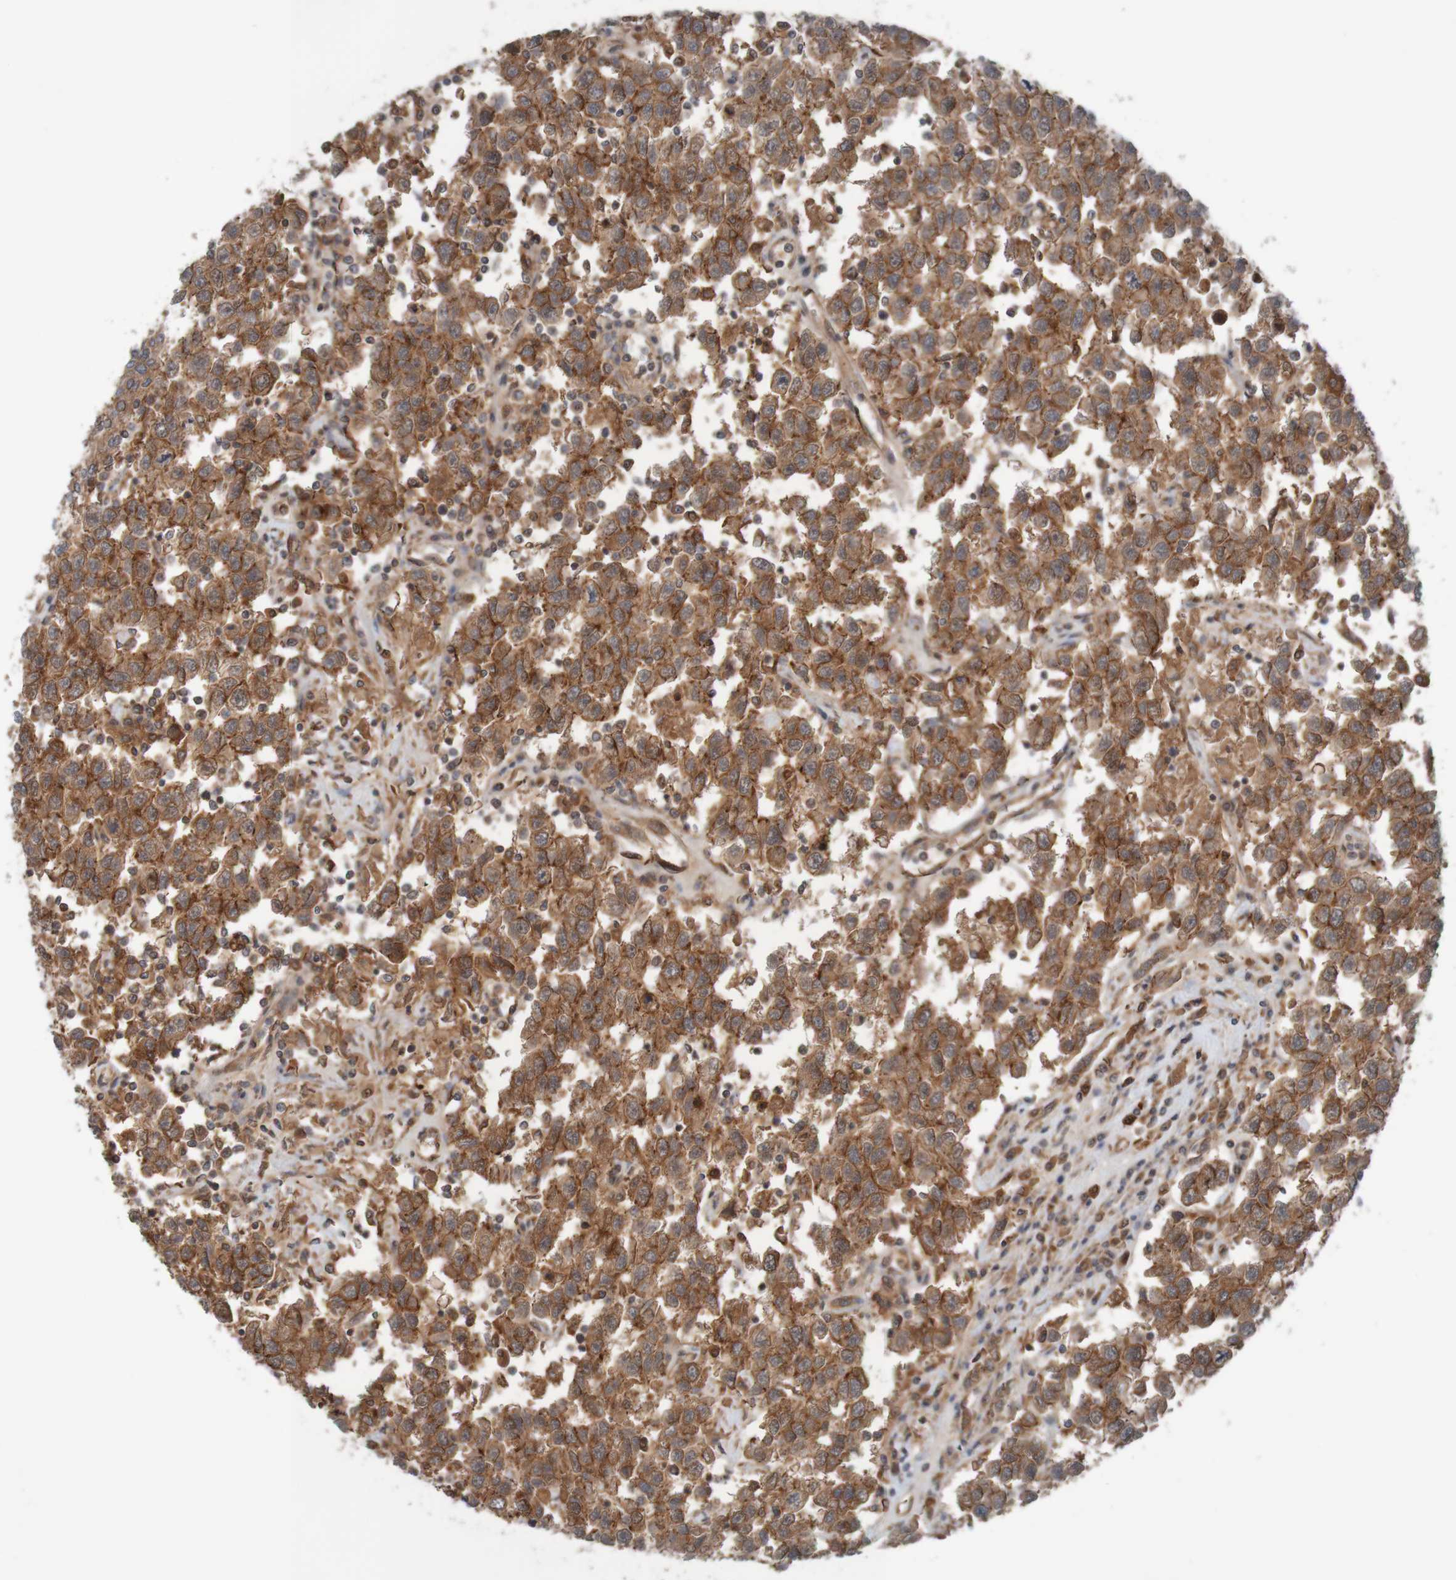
{"staining": {"intensity": "moderate", "quantity": ">75%", "location": "cytoplasmic/membranous"}, "tissue": "testis cancer", "cell_type": "Tumor cells", "image_type": "cancer", "snomed": [{"axis": "morphology", "description": "Seminoma, NOS"}, {"axis": "topography", "description": "Testis"}], "caption": "Protein staining of testis cancer (seminoma) tissue shows moderate cytoplasmic/membranous expression in about >75% of tumor cells.", "gene": "ARHGEF11", "patient": {"sex": "male", "age": 41}}